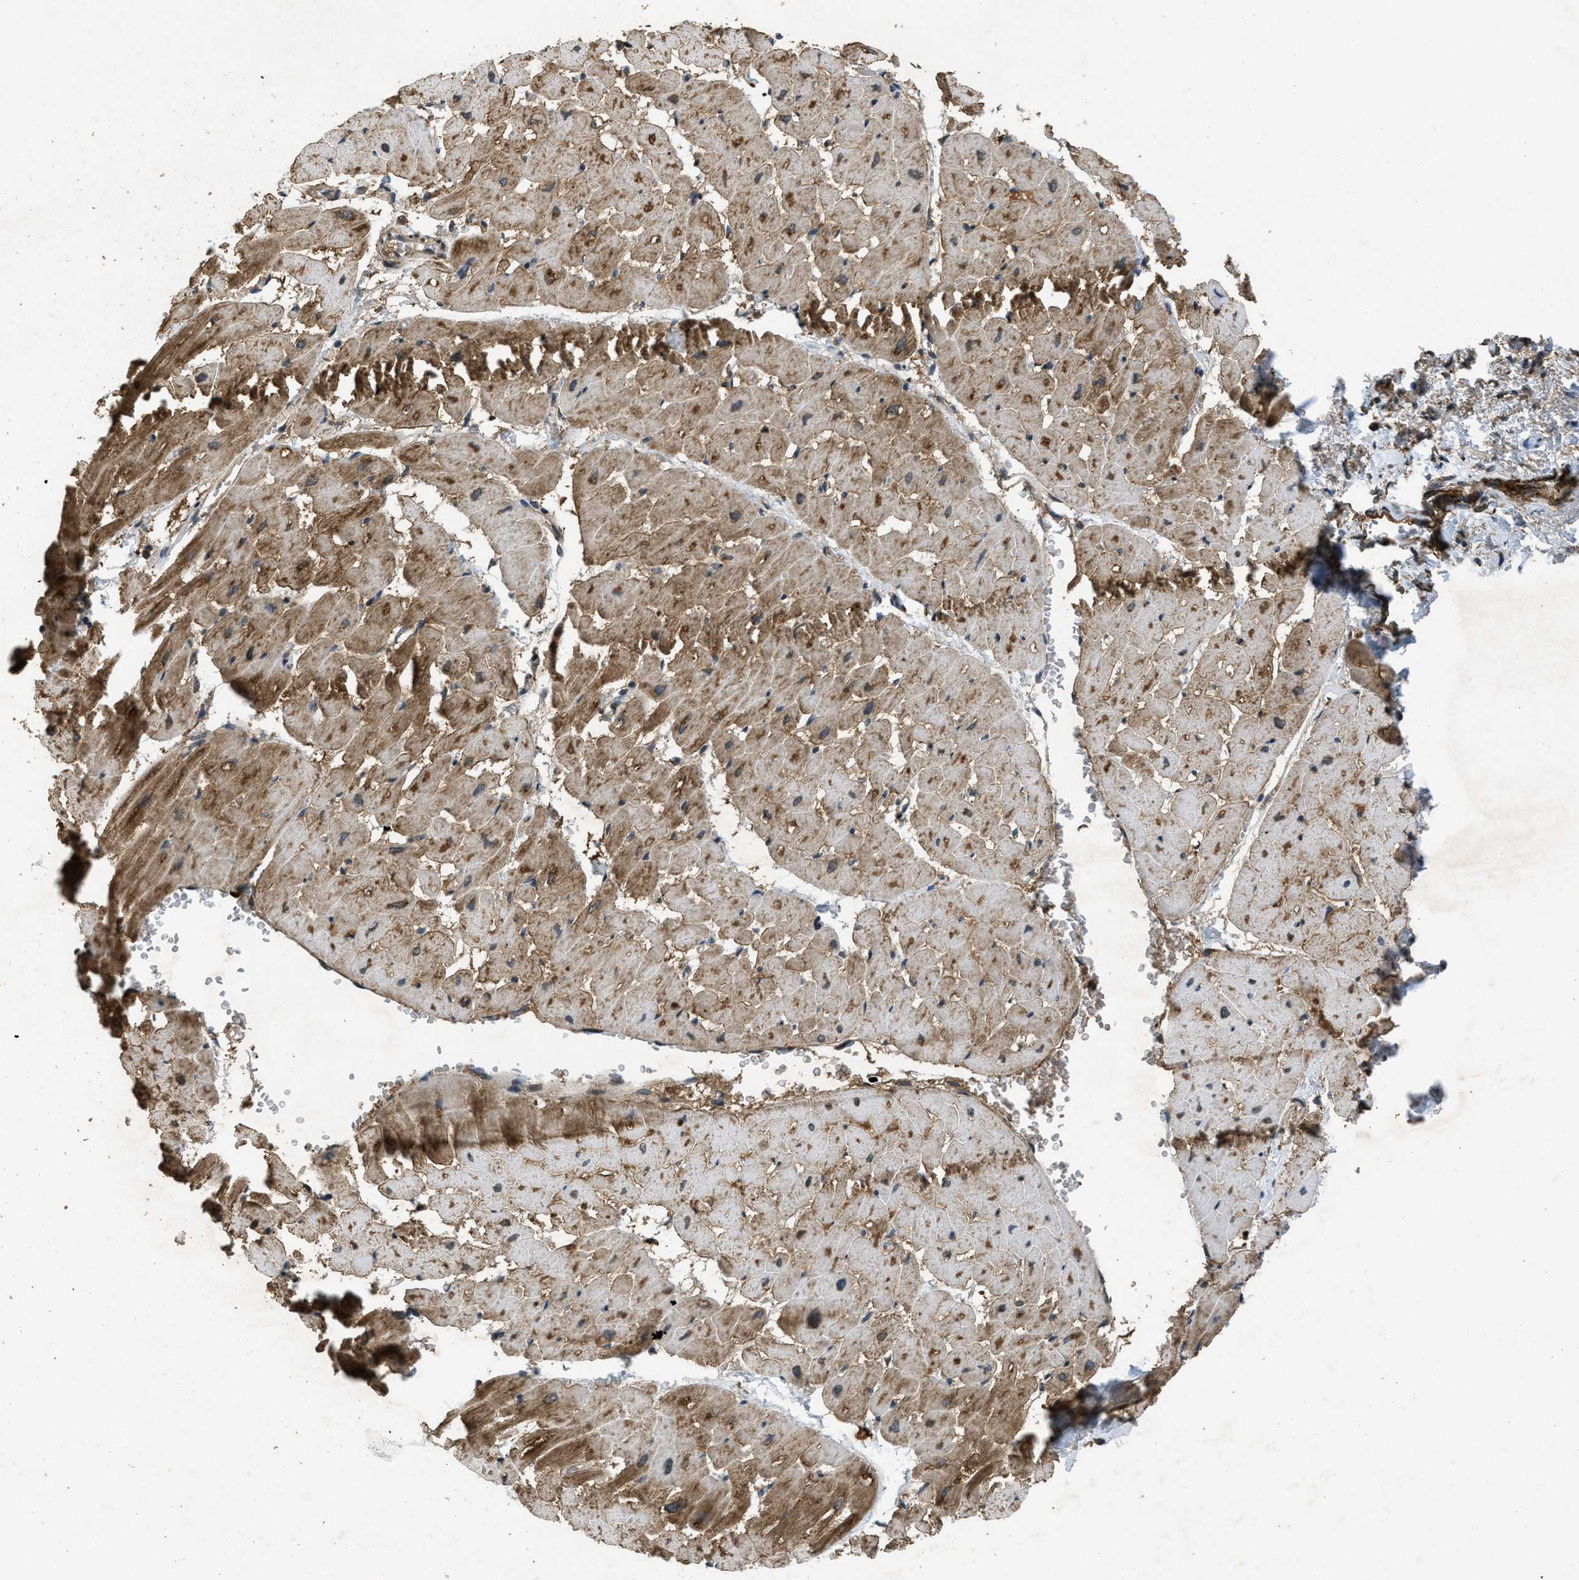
{"staining": {"intensity": "moderate", "quantity": ">75%", "location": "cytoplasmic/membranous"}, "tissue": "heart muscle", "cell_type": "Cardiomyocytes", "image_type": "normal", "snomed": [{"axis": "morphology", "description": "Normal tissue, NOS"}, {"axis": "topography", "description": "Heart"}], "caption": "DAB (3,3'-diaminobenzidine) immunohistochemical staining of unremarkable human heart muscle reveals moderate cytoplasmic/membranous protein expression in approximately >75% of cardiomyocytes. (IHC, brightfield microscopy, high magnification).", "gene": "PPP1R15A", "patient": {"sex": "male", "age": 45}}